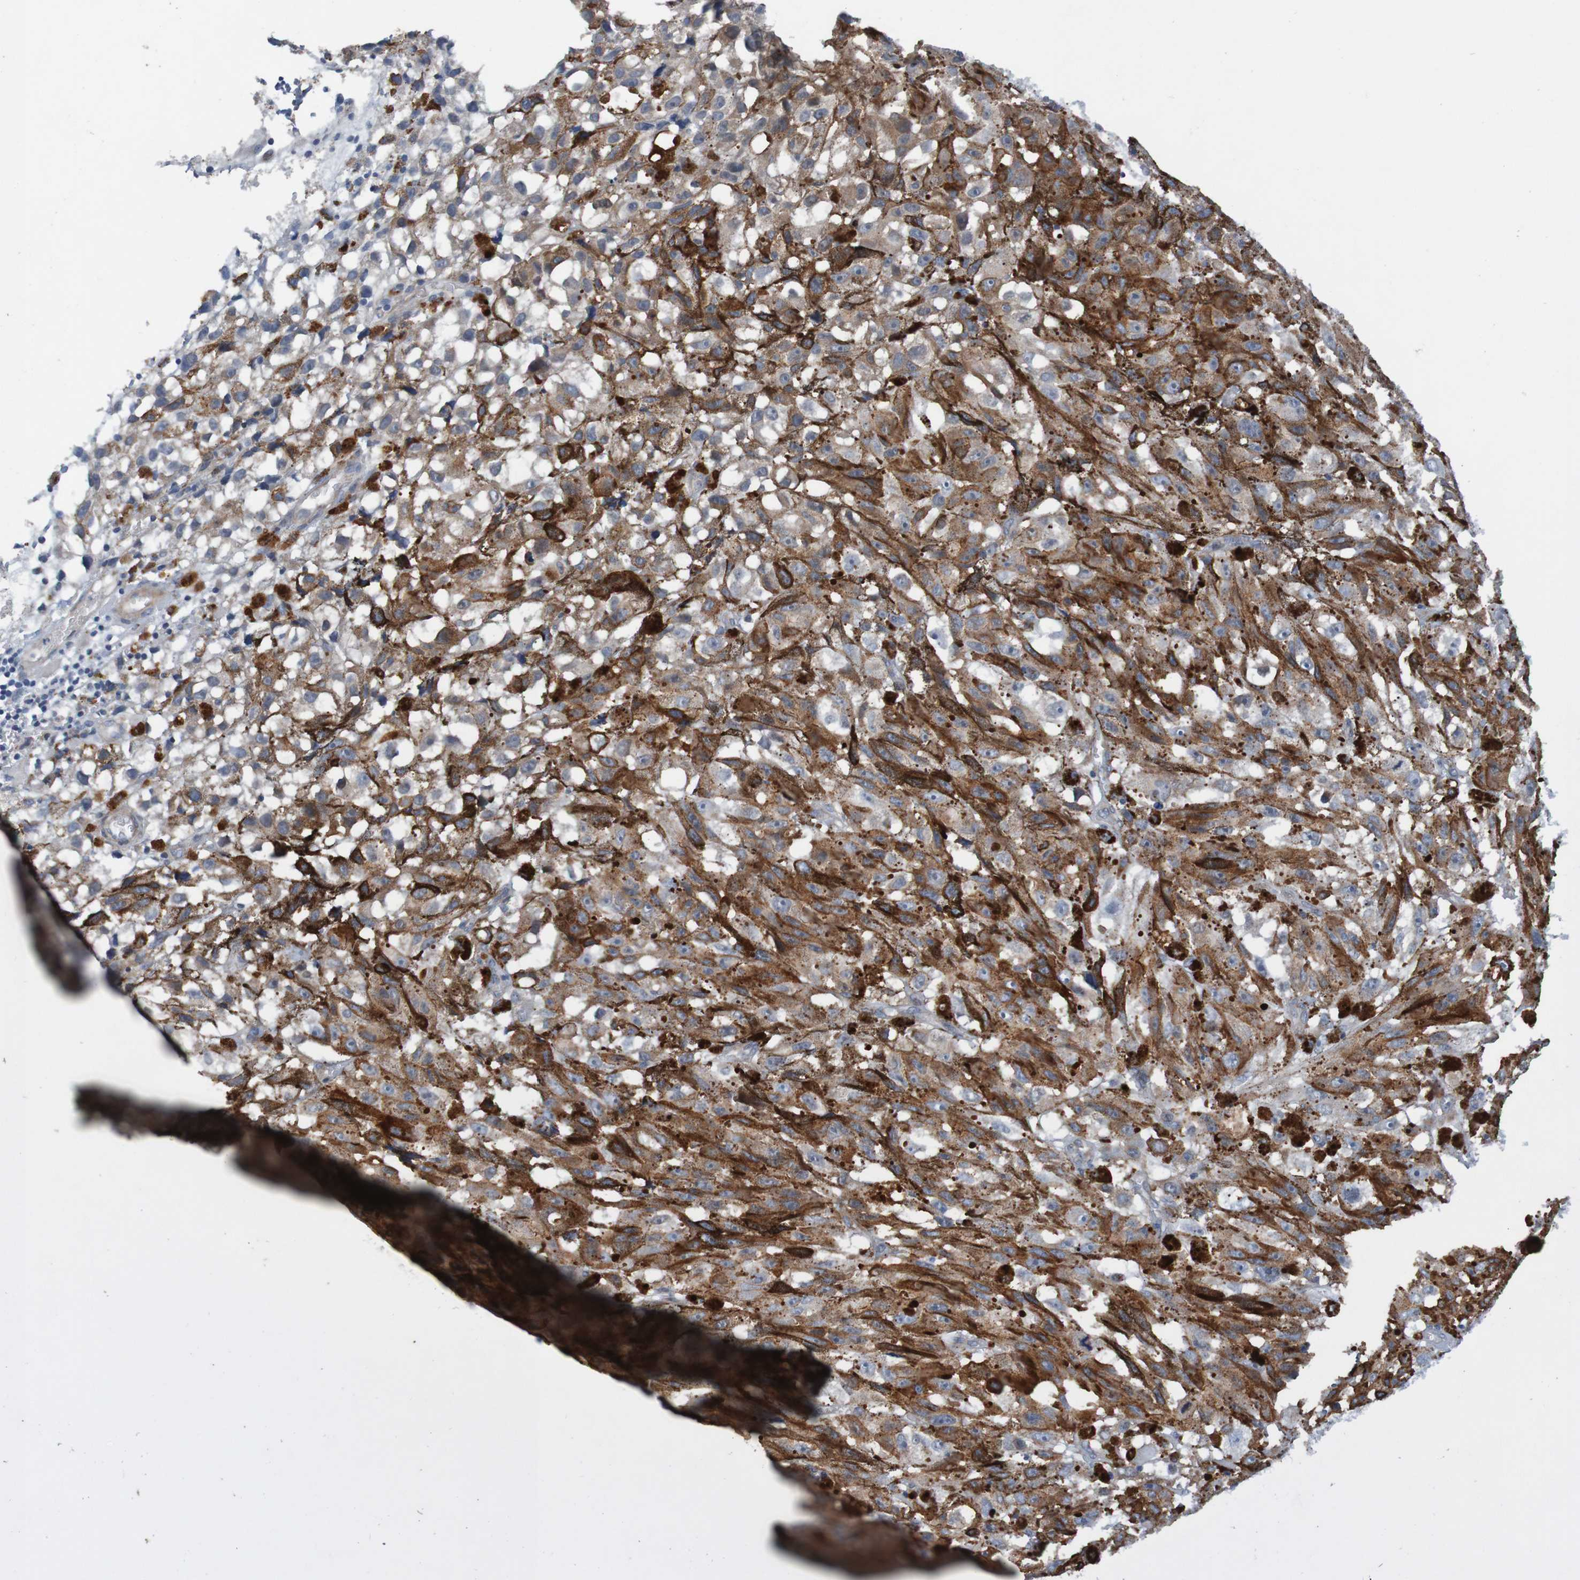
{"staining": {"intensity": "moderate", "quantity": ">75%", "location": "cytoplasmic/membranous"}, "tissue": "melanoma", "cell_type": "Tumor cells", "image_type": "cancer", "snomed": [{"axis": "morphology", "description": "Malignant melanoma, NOS"}, {"axis": "topography", "description": "Skin"}], "caption": "Tumor cells exhibit moderate cytoplasmic/membranous staining in approximately >75% of cells in malignant melanoma.", "gene": "CPED1", "patient": {"sex": "female", "age": 104}}